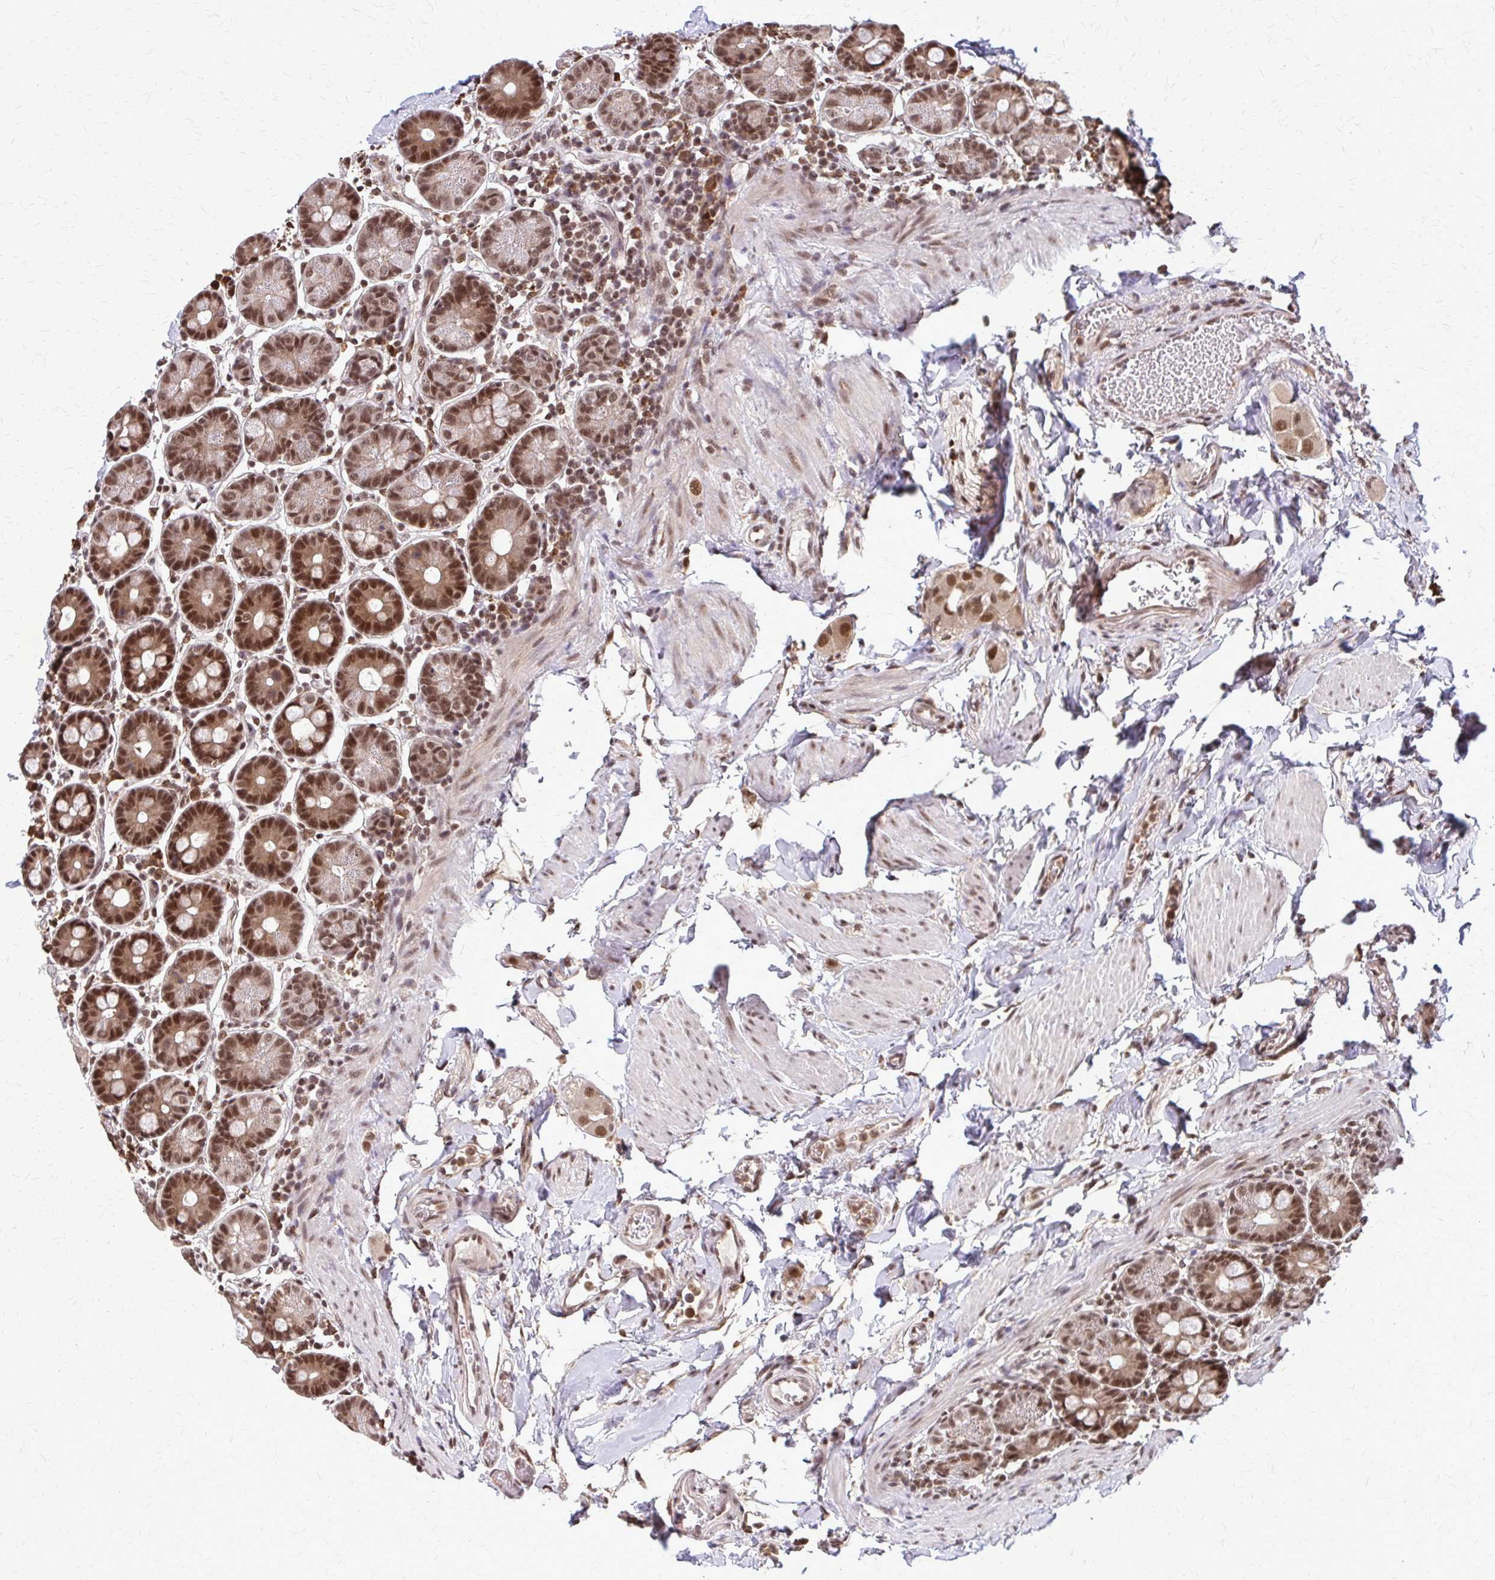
{"staining": {"intensity": "moderate", "quantity": ">75%", "location": "cytoplasmic/membranous,nuclear"}, "tissue": "duodenum", "cell_type": "Glandular cells", "image_type": "normal", "snomed": [{"axis": "morphology", "description": "Normal tissue, NOS"}, {"axis": "topography", "description": "Pancreas"}, {"axis": "topography", "description": "Duodenum"}], "caption": "DAB (3,3'-diaminobenzidine) immunohistochemical staining of unremarkable human duodenum displays moderate cytoplasmic/membranous,nuclear protein positivity in approximately >75% of glandular cells. (DAB IHC with brightfield microscopy, high magnification).", "gene": "HDAC3", "patient": {"sex": "male", "age": 59}}